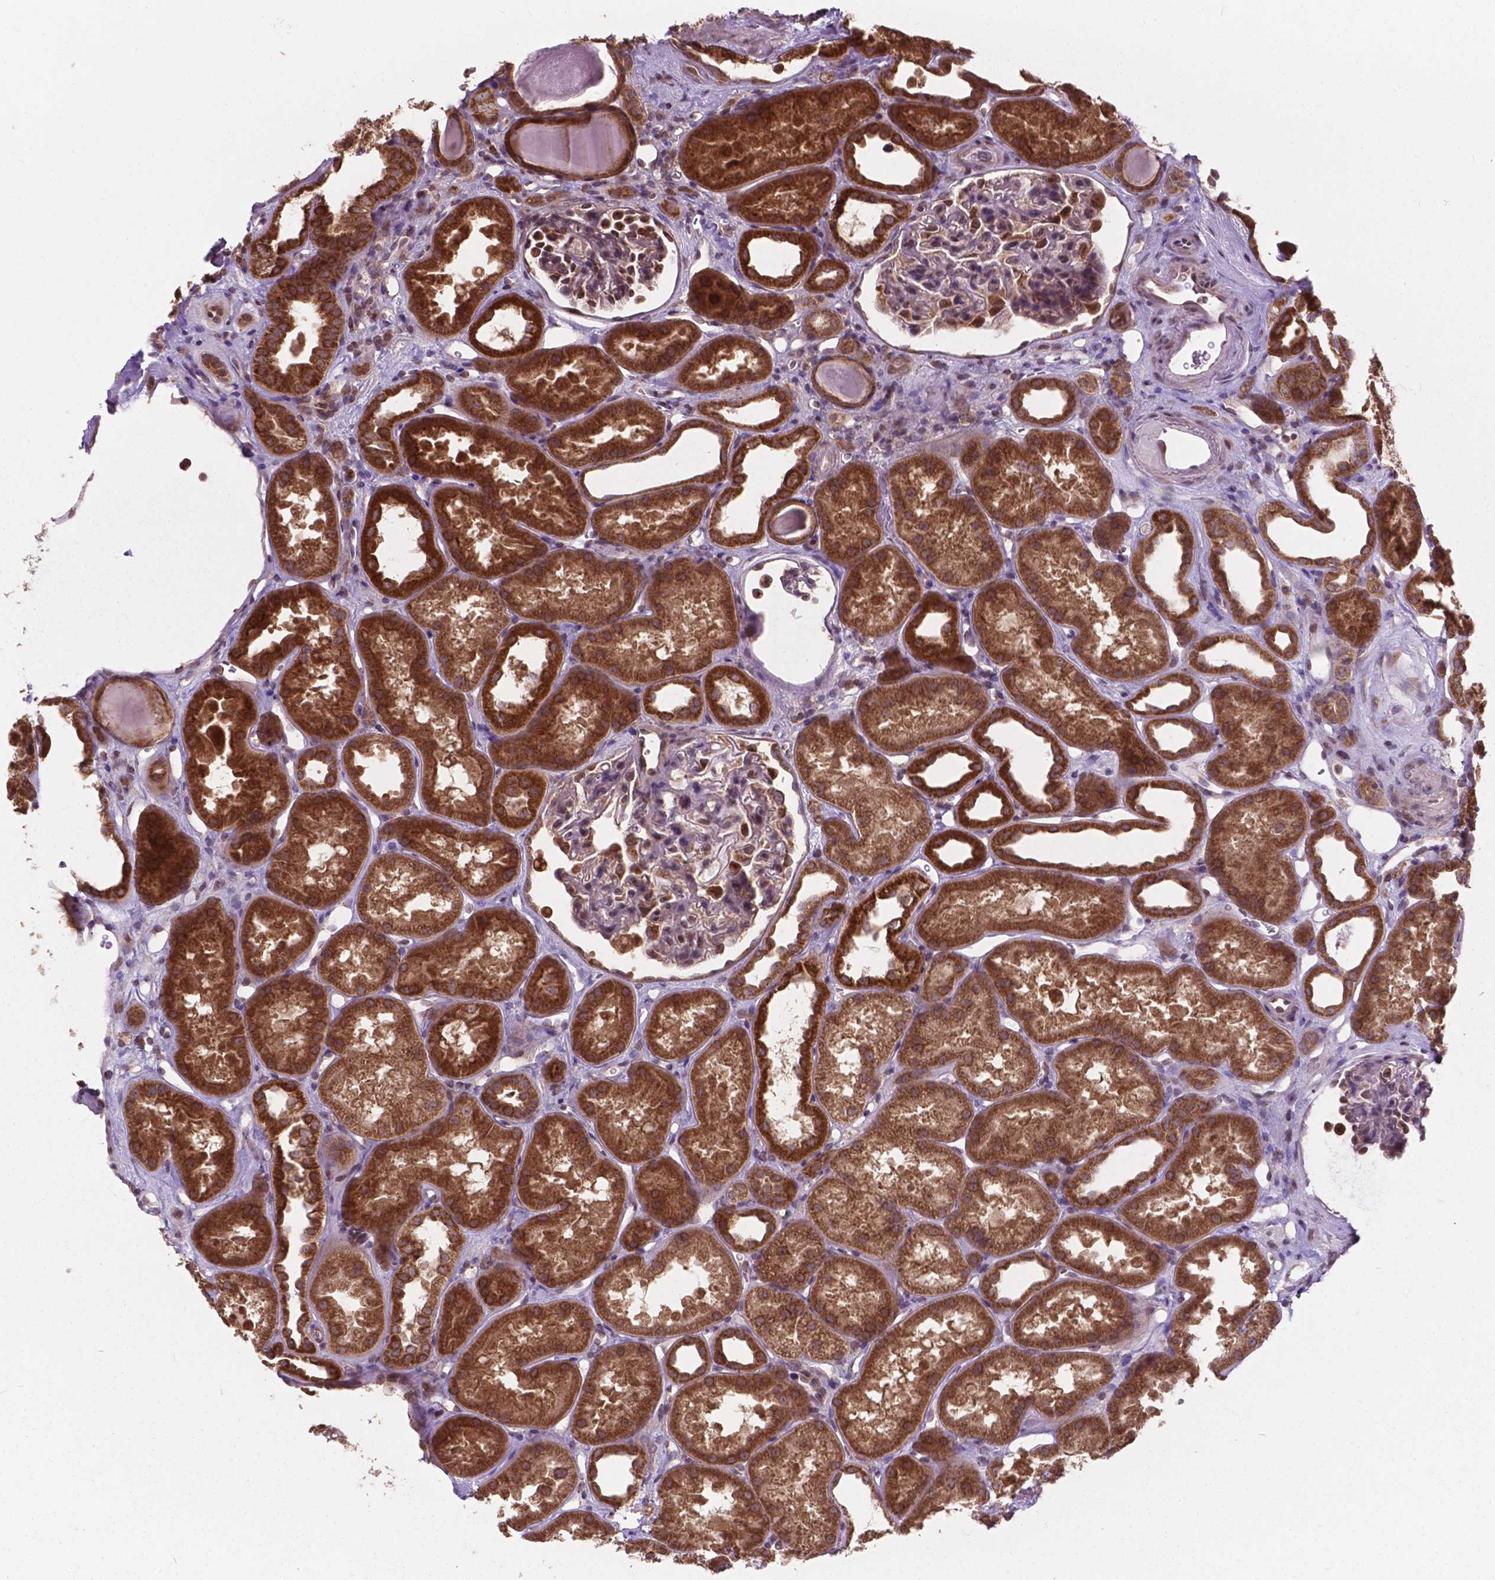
{"staining": {"intensity": "moderate", "quantity": "<25%", "location": "cytoplasmic/membranous"}, "tissue": "kidney", "cell_type": "Cells in glomeruli", "image_type": "normal", "snomed": [{"axis": "morphology", "description": "Normal tissue, NOS"}, {"axis": "topography", "description": "Kidney"}], "caption": "DAB (3,3'-diaminobenzidine) immunohistochemical staining of normal kidney exhibits moderate cytoplasmic/membranous protein positivity in approximately <25% of cells in glomeruli.", "gene": "MRPL33", "patient": {"sex": "male", "age": 61}}